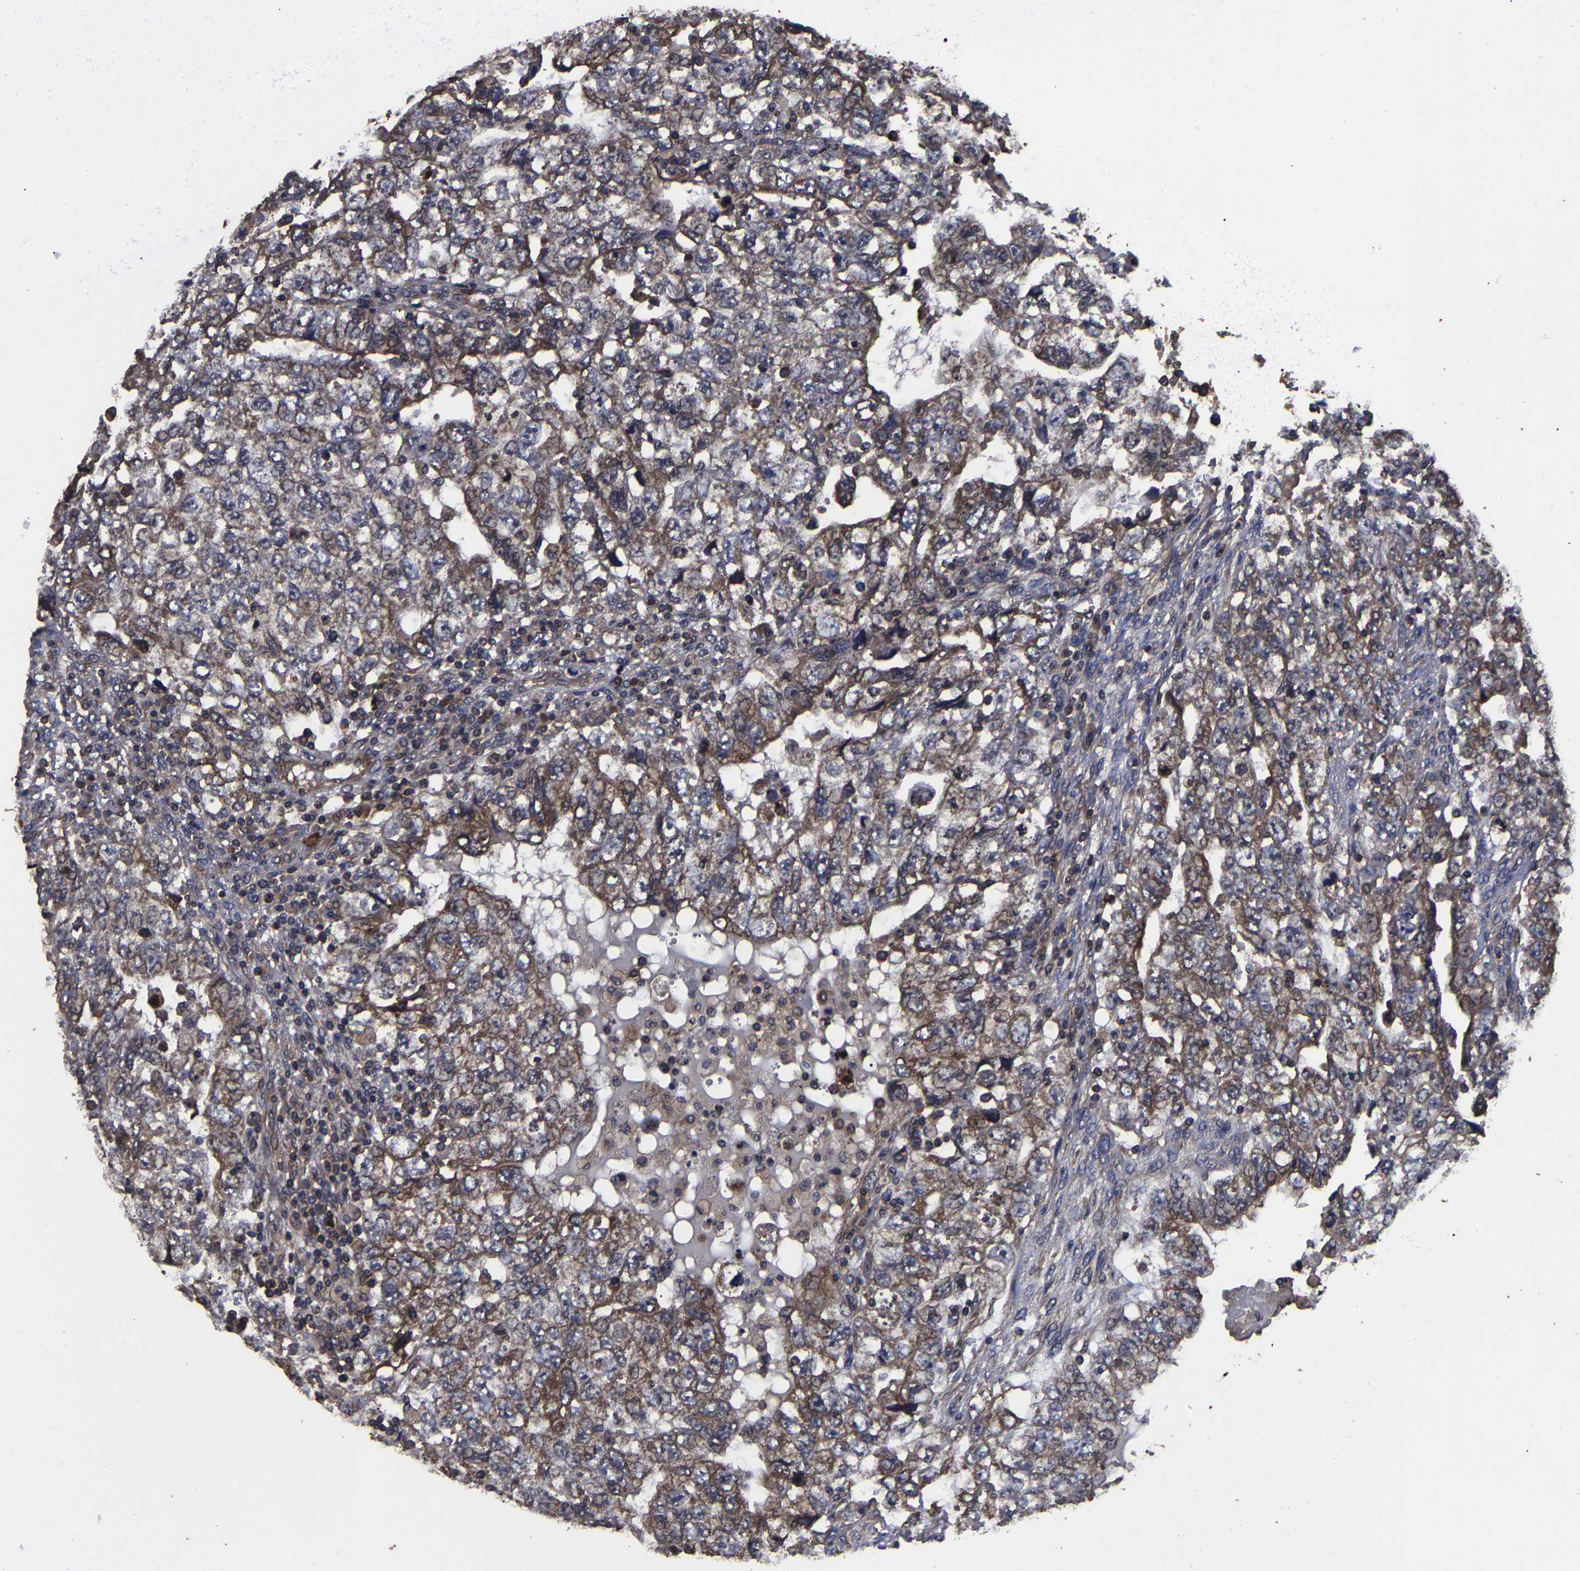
{"staining": {"intensity": "moderate", "quantity": ">75%", "location": "cytoplasmic/membranous"}, "tissue": "testis cancer", "cell_type": "Tumor cells", "image_type": "cancer", "snomed": [{"axis": "morphology", "description": "Carcinoma, Embryonal, NOS"}, {"axis": "topography", "description": "Testis"}], "caption": "IHC staining of embryonal carcinoma (testis), which exhibits medium levels of moderate cytoplasmic/membranous positivity in about >75% of tumor cells indicating moderate cytoplasmic/membranous protein staining. The staining was performed using DAB (3,3'-diaminobenzidine) (brown) for protein detection and nuclei were counterstained in hematoxylin (blue).", "gene": "ITCH", "patient": {"sex": "male", "age": 36}}